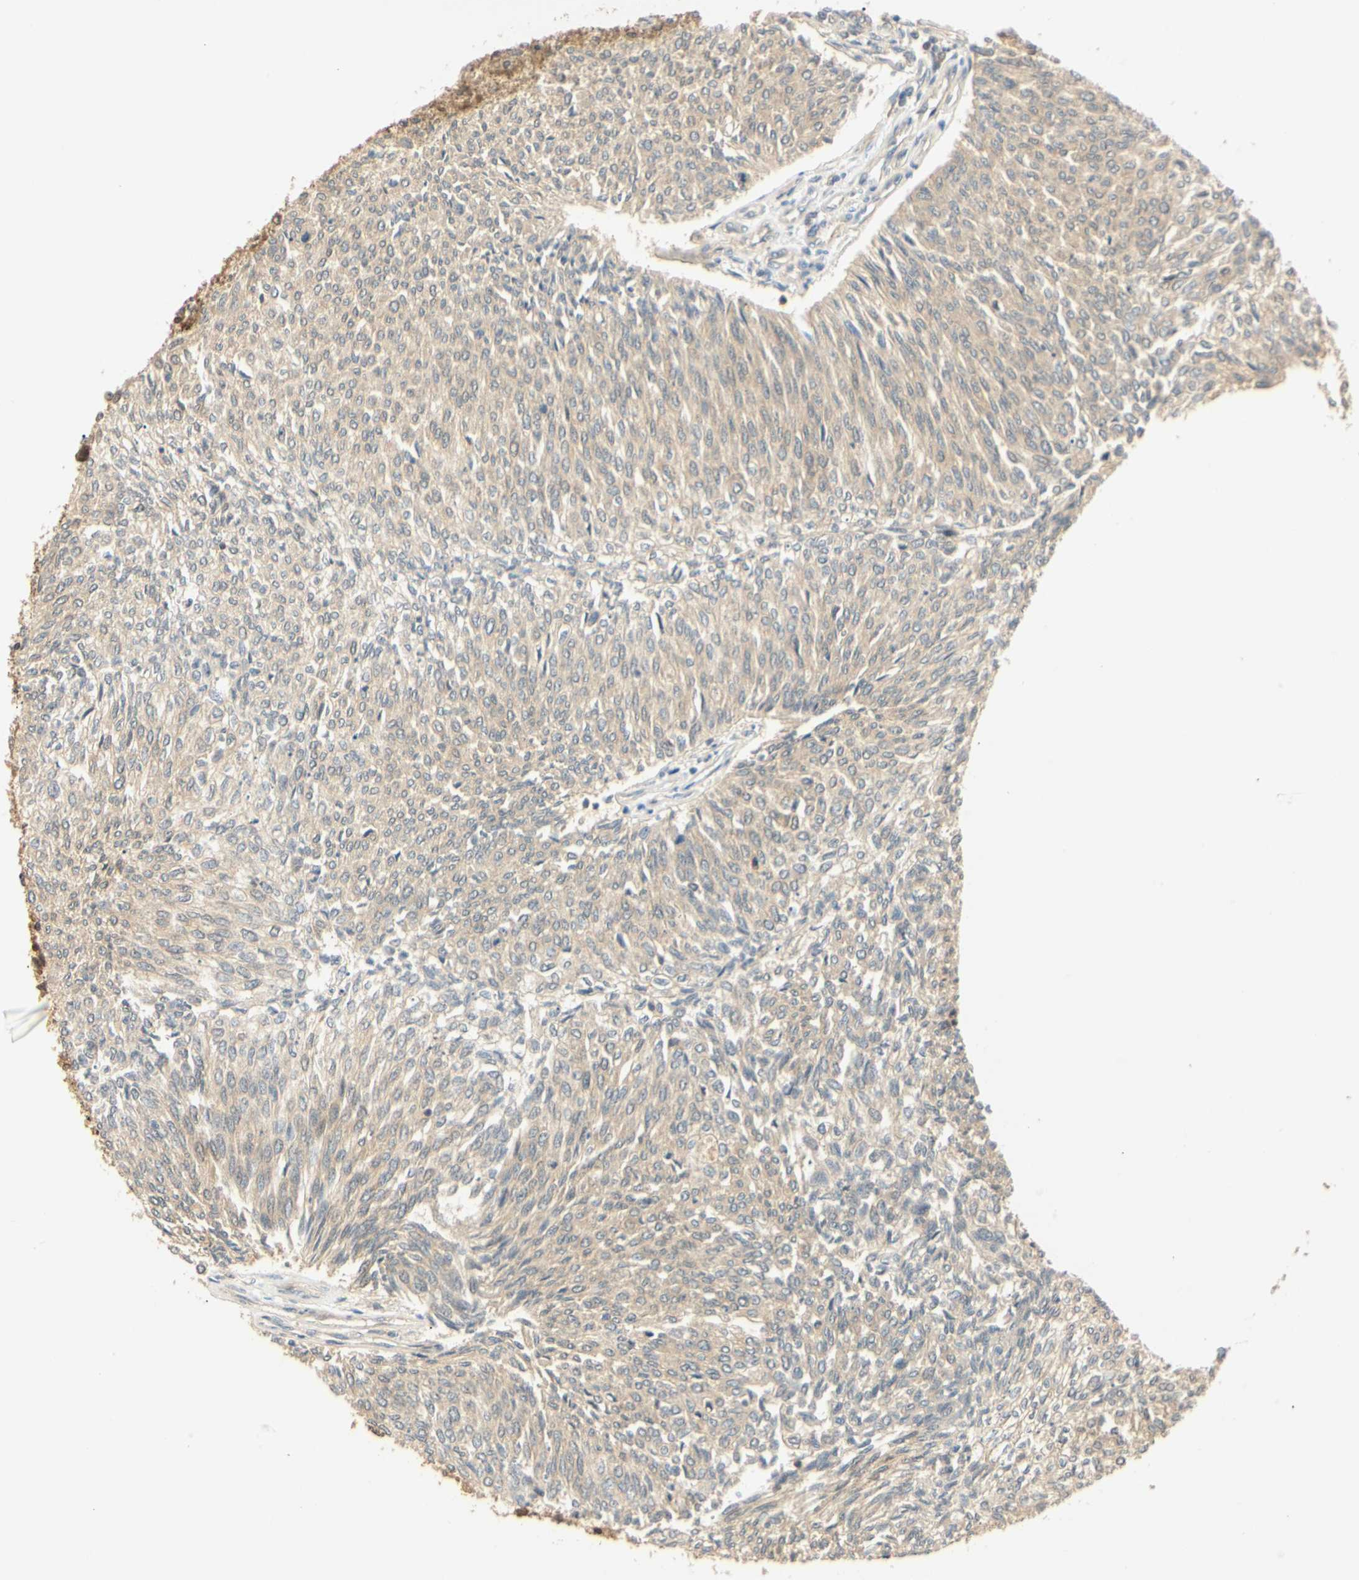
{"staining": {"intensity": "weak", "quantity": "25%-75%", "location": "cytoplasmic/membranous"}, "tissue": "urothelial cancer", "cell_type": "Tumor cells", "image_type": "cancer", "snomed": [{"axis": "morphology", "description": "Urothelial carcinoma, Low grade"}, {"axis": "topography", "description": "Urinary bladder"}], "caption": "Protein analysis of low-grade urothelial carcinoma tissue exhibits weak cytoplasmic/membranous staining in about 25%-75% of tumor cells.", "gene": "UBE2Z", "patient": {"sex": "female", "age": 79}}